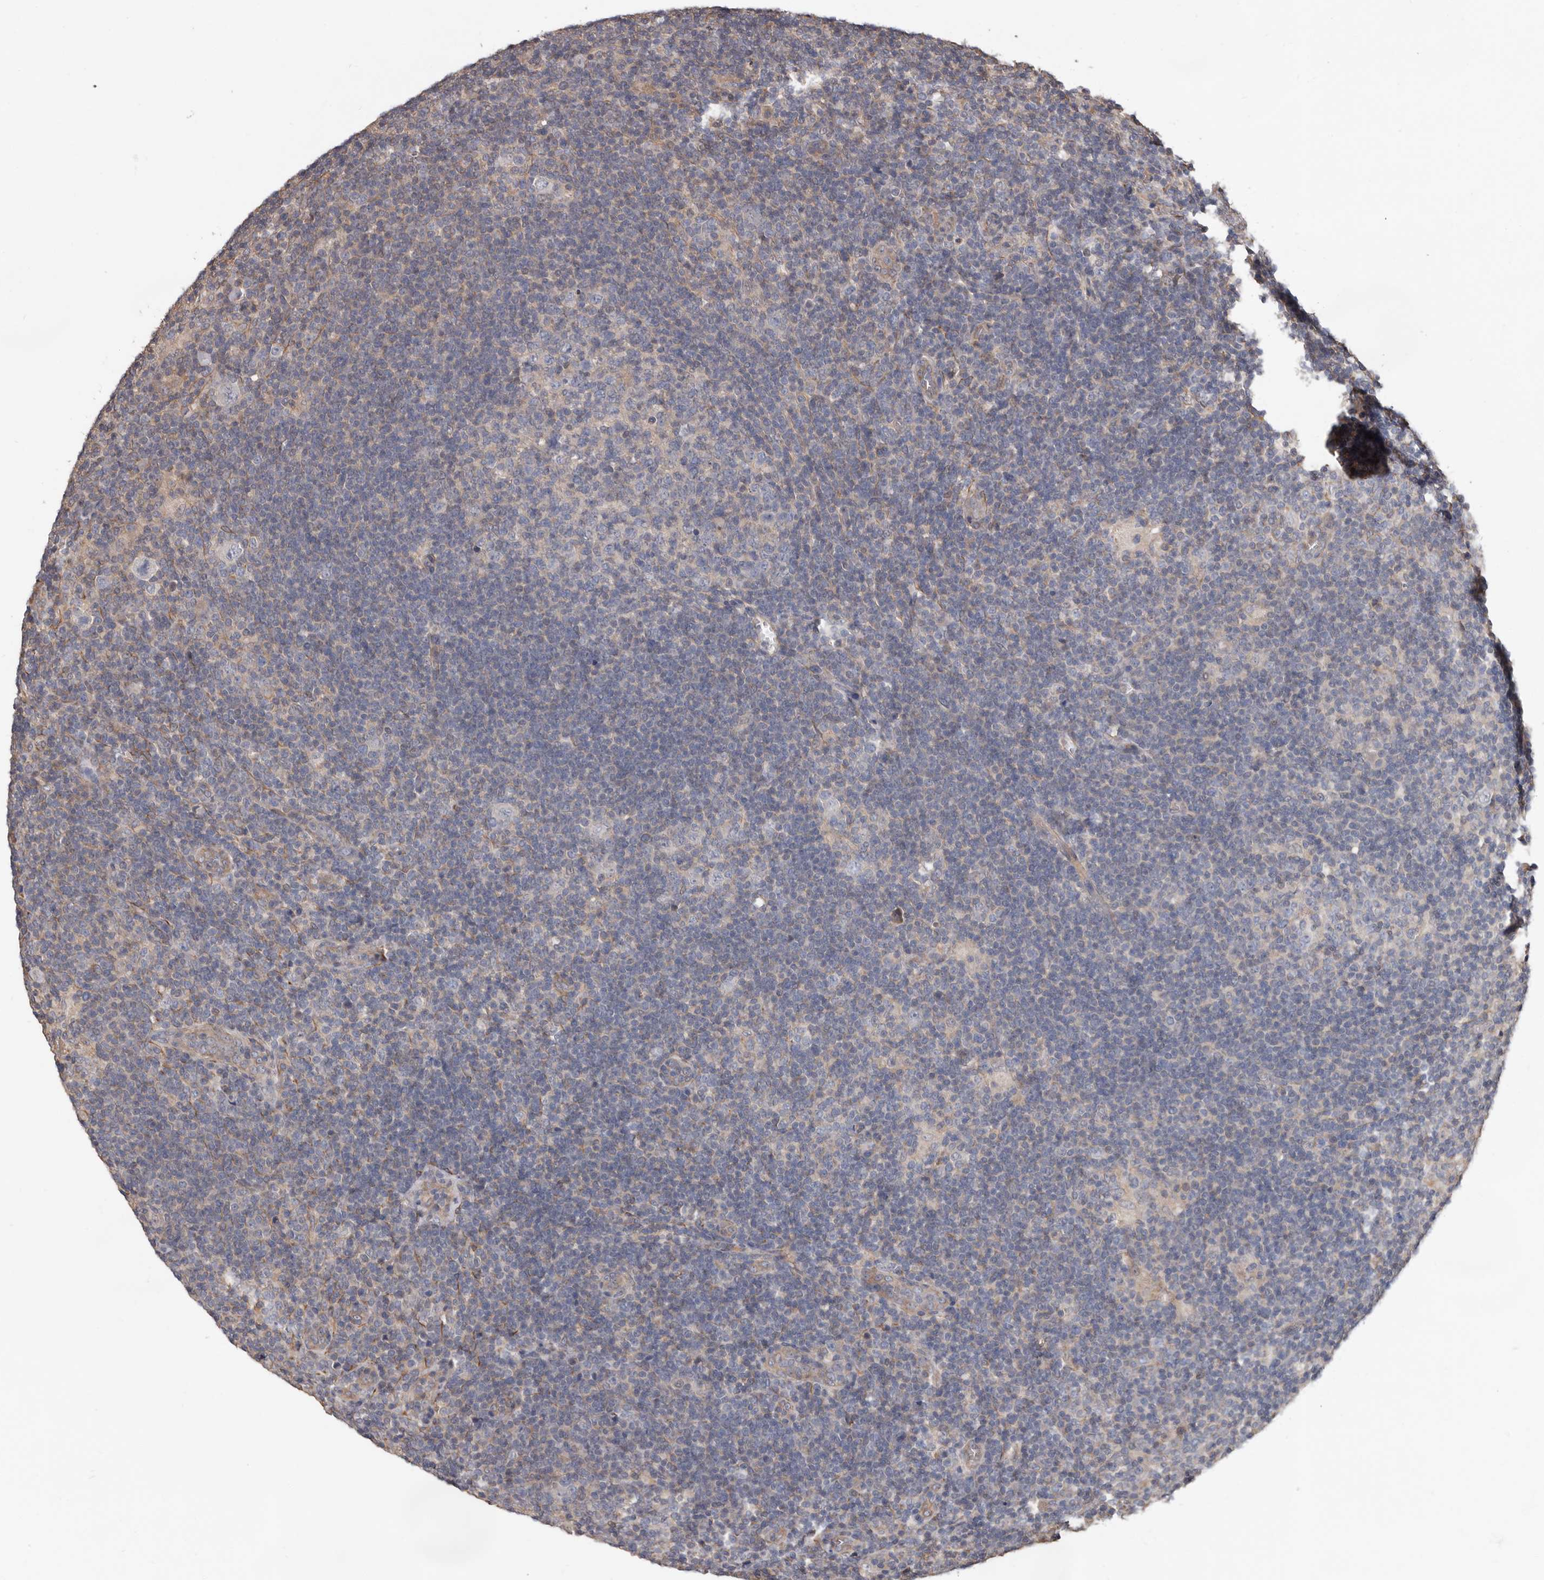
{"staining": {"intensity": "negative", "quantity": "none", "location": "none"}, "tissue": "lymphoma", "cell_type": "Tumor cells", "image_type": "cancer", "snomed": [{"axis": "morphology", "description": "Hodgkin's disease, NOS"}, {"axis": "topography", "description": "Lymph node"}], "caption": "Human lymphoma stained for a protein using immunohistochemistry reveals no expression in tumor cells.", "gene": "MRPL18", "patient": {"sex": "female", "age": 57}}